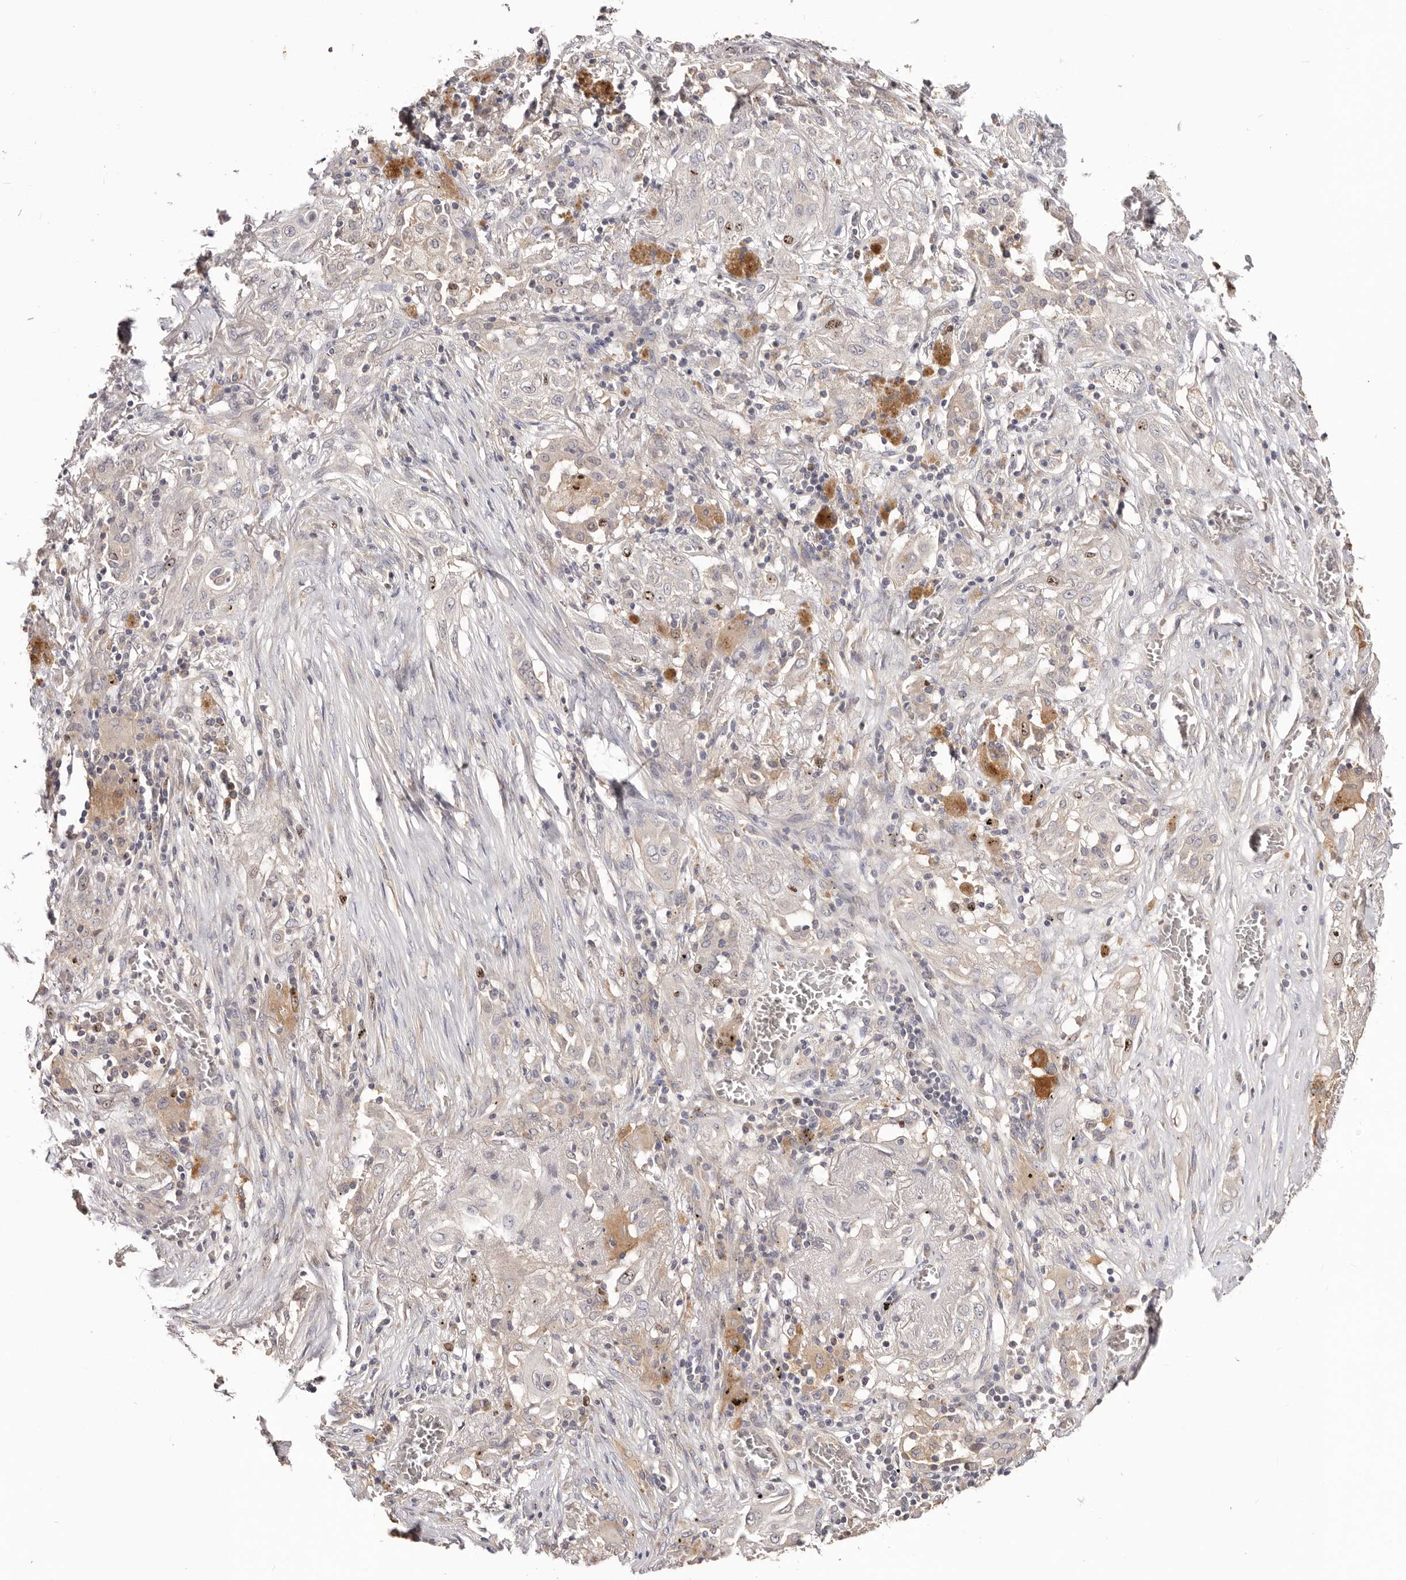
{"staining": {"intensity": "negative", "quantity": "none", "location": "none"}, "tissue": "lung cancer", "cell_type": "Tumor cells", "image_type": "cancer", "snomed": [{"axis": "morphology", "description": "Squamous cell carcinoma, NOS"}, {"axis": "topography", "description": "Lung"}], "caption": "Tumor cells show no significant protein staining in lung cancer. (Stains: DAB (3,3'-diaminobenzidine) immunohistochemistry with hematoxylin counter stain, Microscopy: brightfield microscopy at high magnification).", "gene": "CCDC190", "patient": {"sex": "female", "age": 47}}